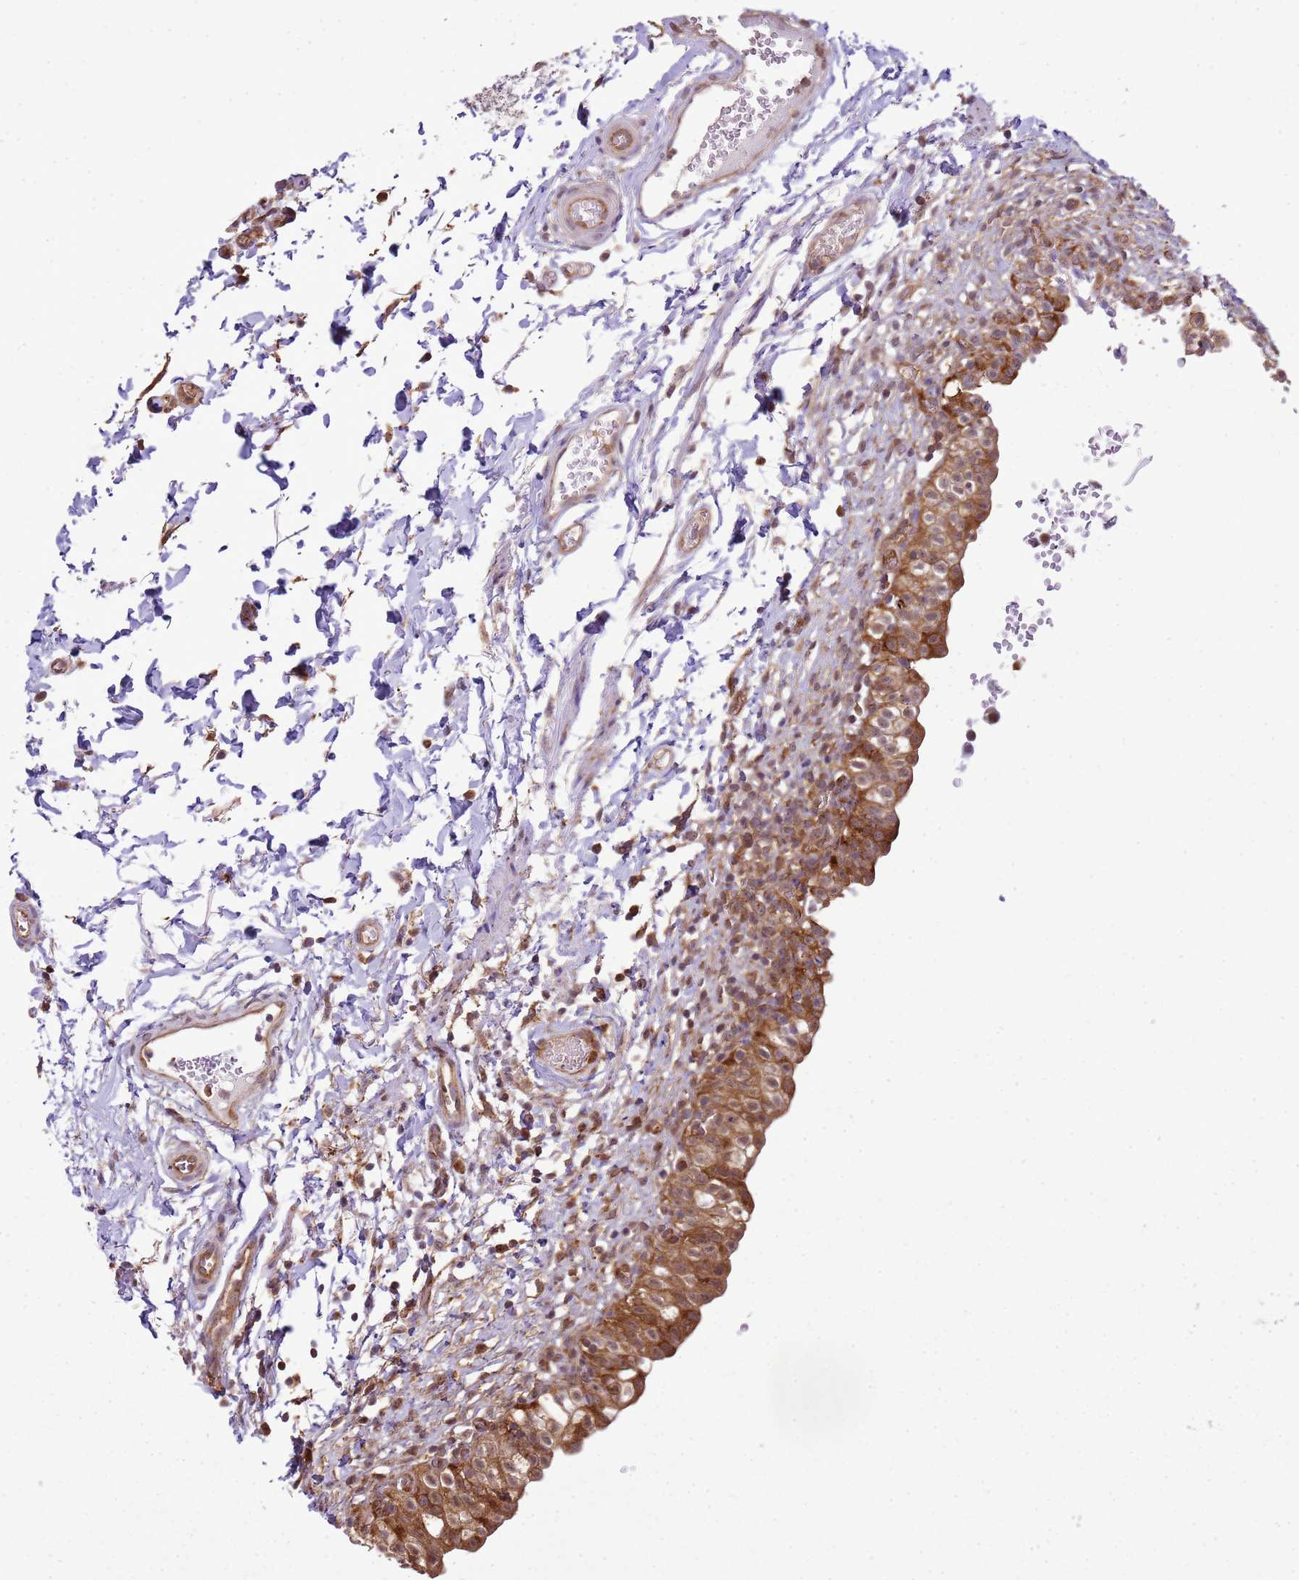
{"staining": {"intensity": "strong", "quantity": ">75%", "location": "cytoplasmic/membranous"}, "tissue": "urinary bladder", "cell_type": "Urothelial cells", "image_type": "normal", "snomed": [{"axis": "morphology", "description": "Normal tissue, NOS"}, {"axis": "topography", "description": "Urinary bladder"}, {"axis": "topography", "description": "Peripheral nerve tissue"}], "caption": "Urinary bladder was stained to show a protein in brown. There is high levels of strong cytoplasmic/membranous expression in approximately >75% of urothelial cells.", "gene": "GABRE", "patient": {"sex": "male", "age": 55}}